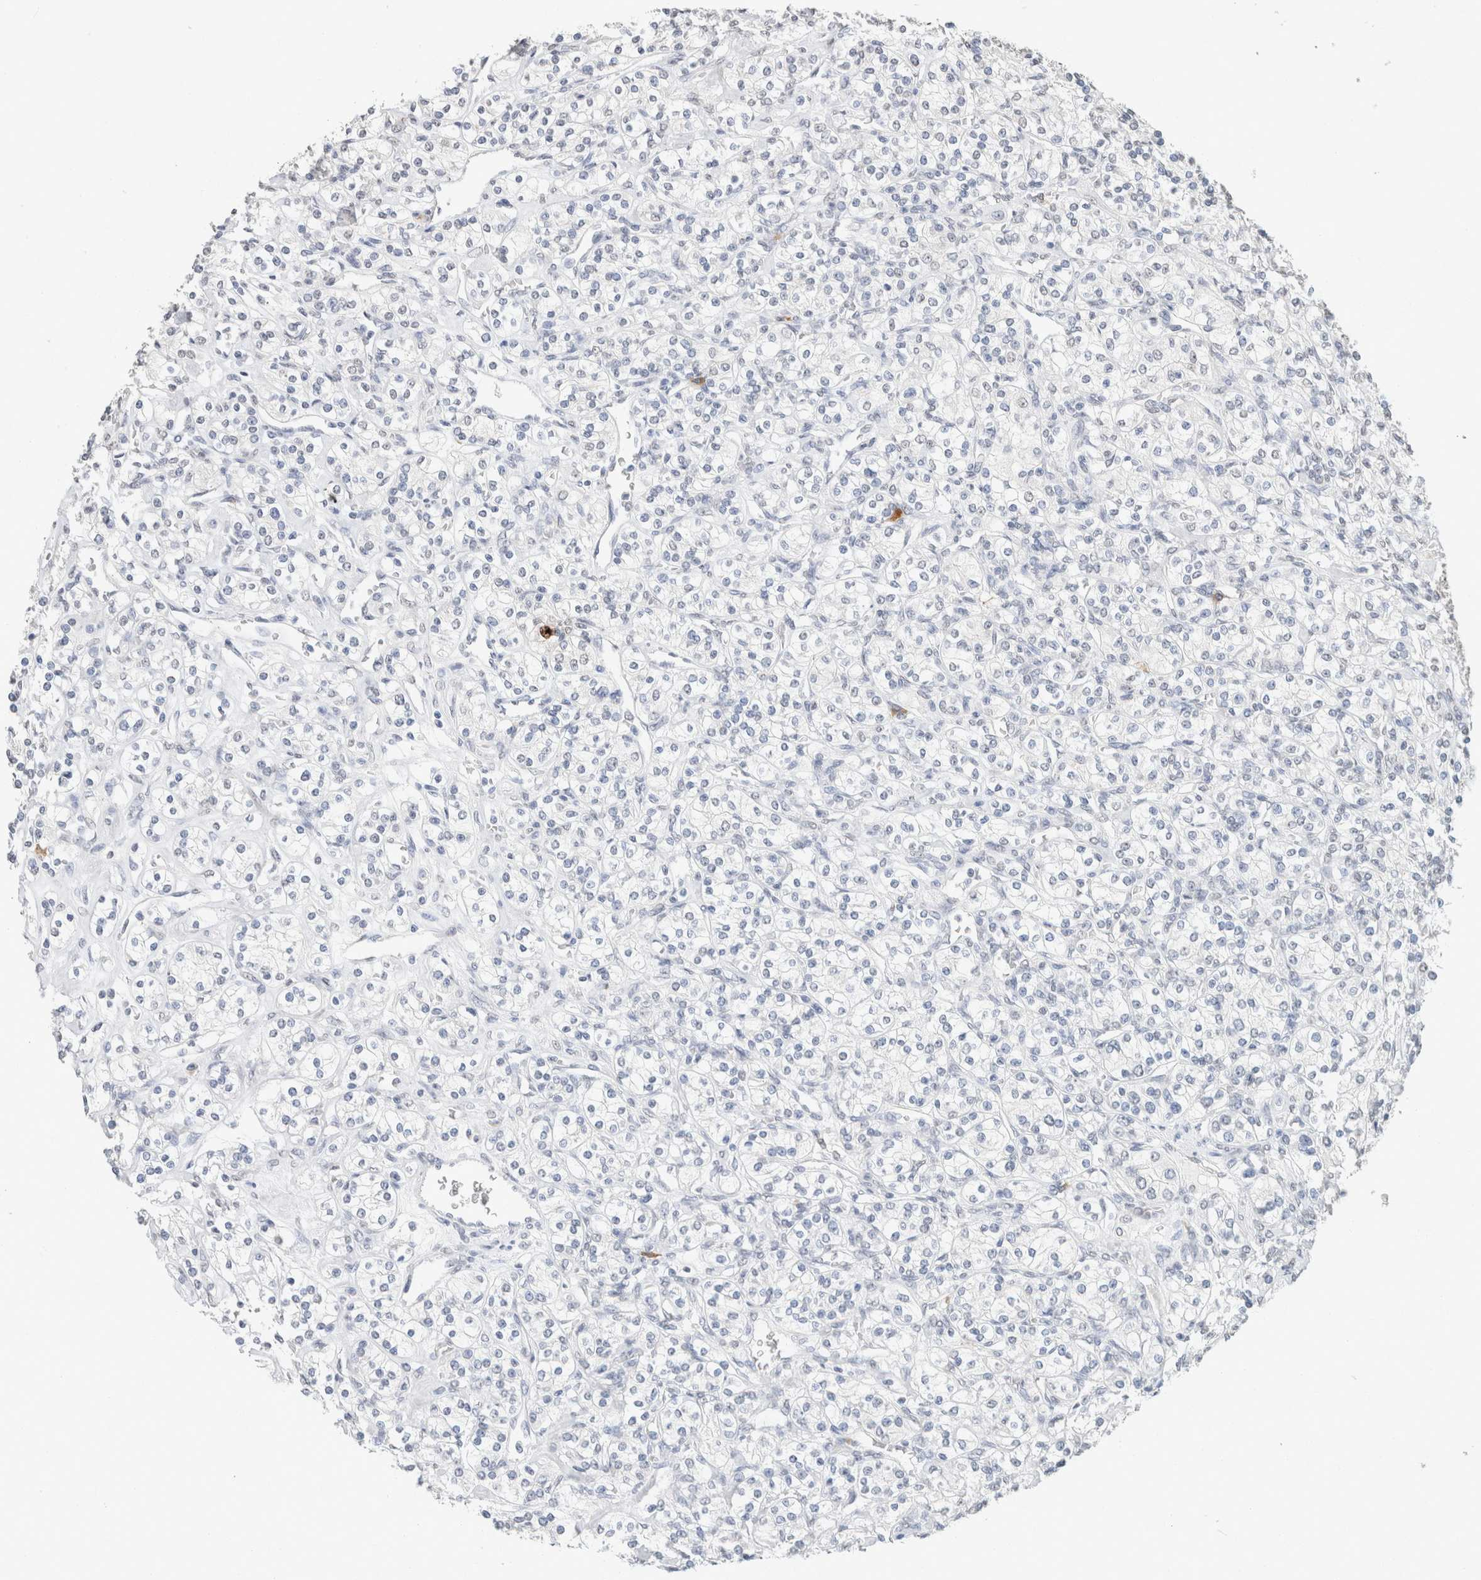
{"staining": {"intensity": "negative", "quantity": "none", "location": "none"}, "tissue": "renal cancer", "cell_type": "Tumor cells", "image_type": "cancer", "snomed": [{"axis": "morphology", "description": "Adenocarcinoma, NOS"}, {"axis": "topography", "description": "Kidney"}], "caption": "Micrograph shows no significant protein expression in tumor cells of renal cancer.", "gene": "CD80", "patient": {"sex": "male", "age": 77}}